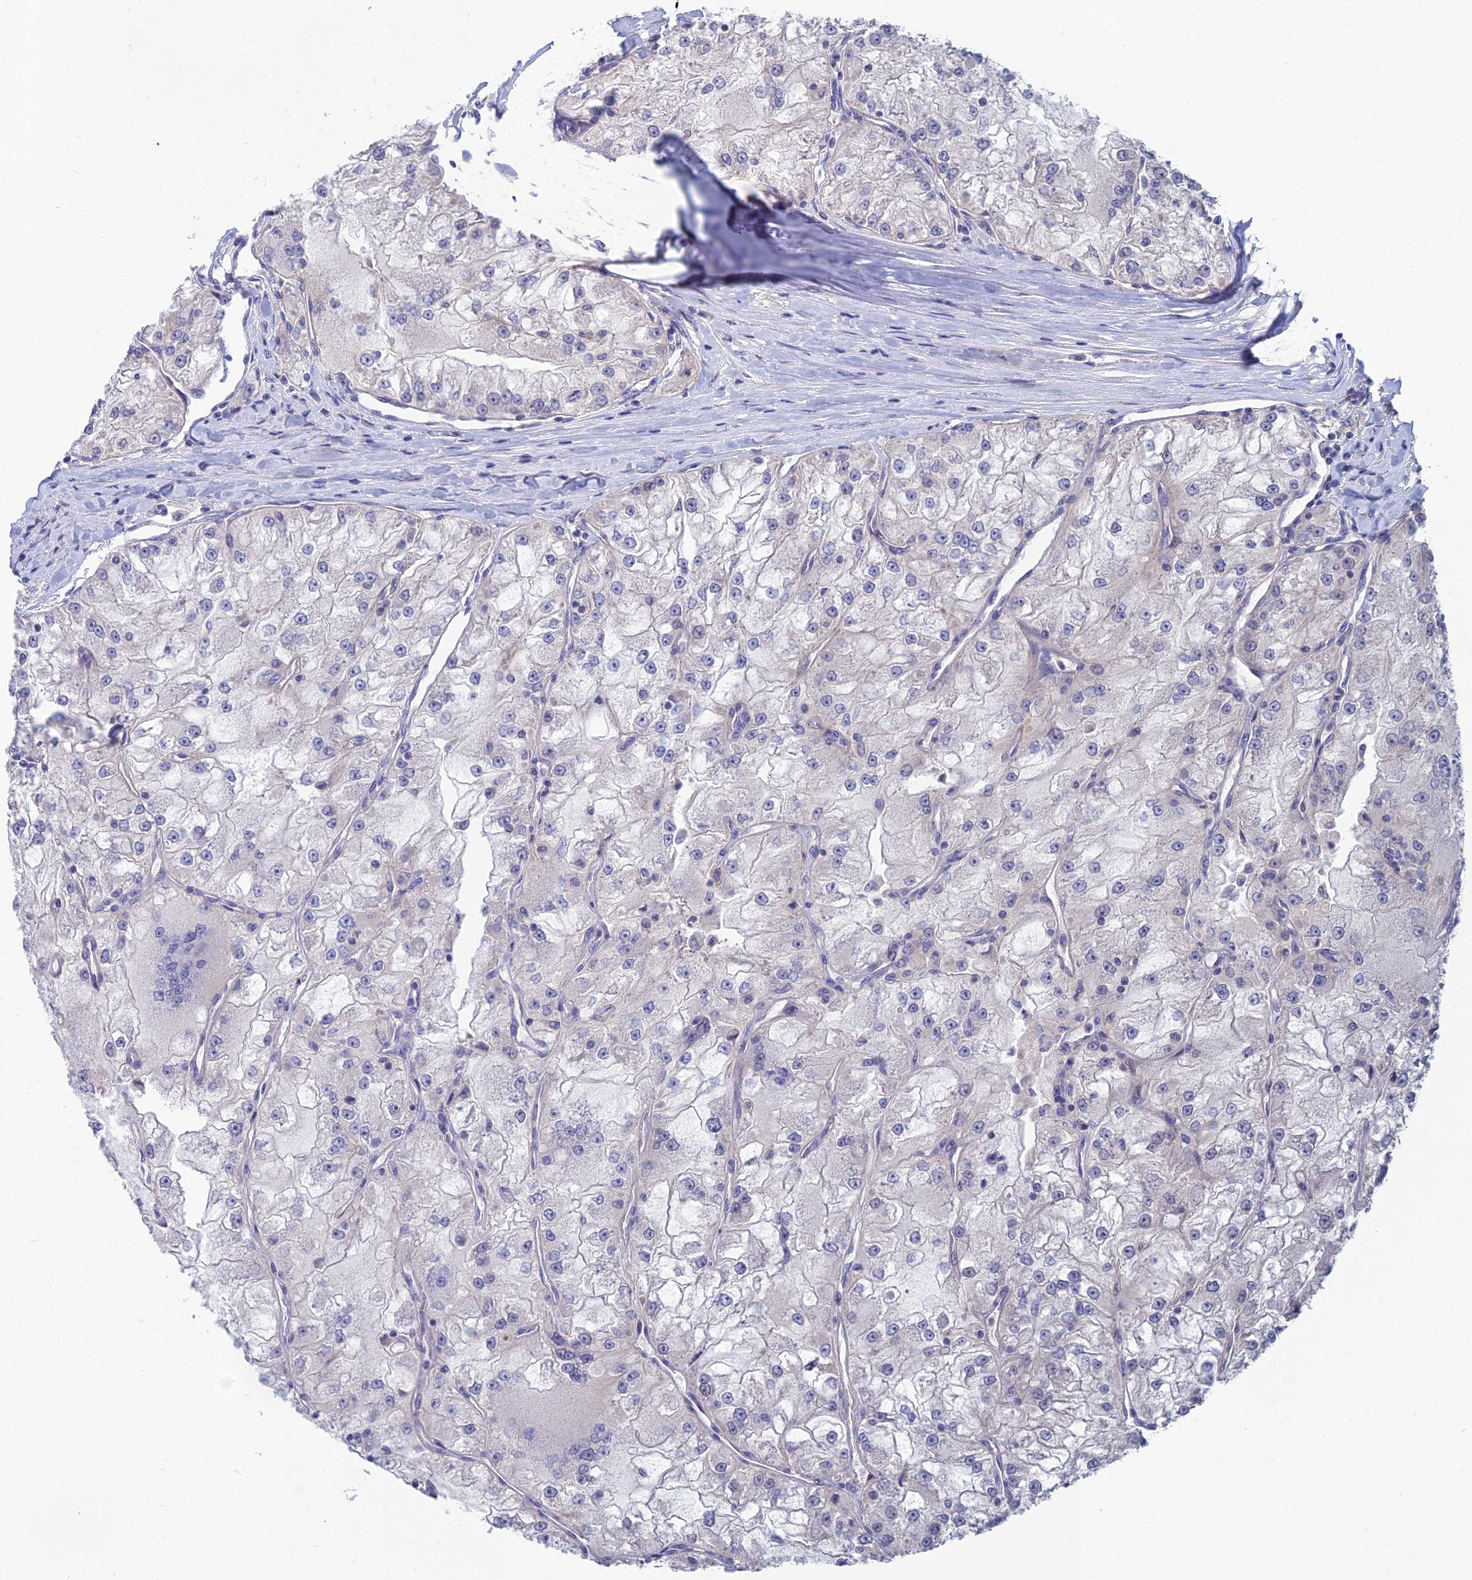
{"staining": {"intensity": "negative", "quantity": "none", "location": "none"}, "tissue": "renal cancer", "cell_type": "Tumor cells", "image_type": "cancer", "snomed": [{"axis": "morphology", "description": "Adenocarcinoma, NOS"}, {"axis": "topography", "description": "Kidney"}], "caption": "Immunohistochemistry (IHC) image of neoplastic tissue: human renal cancer stained with DAB exhibits no significant protein expression in tumor cells.", "gene": "USP37", "patient": {"sex": "female", "age": 72}}